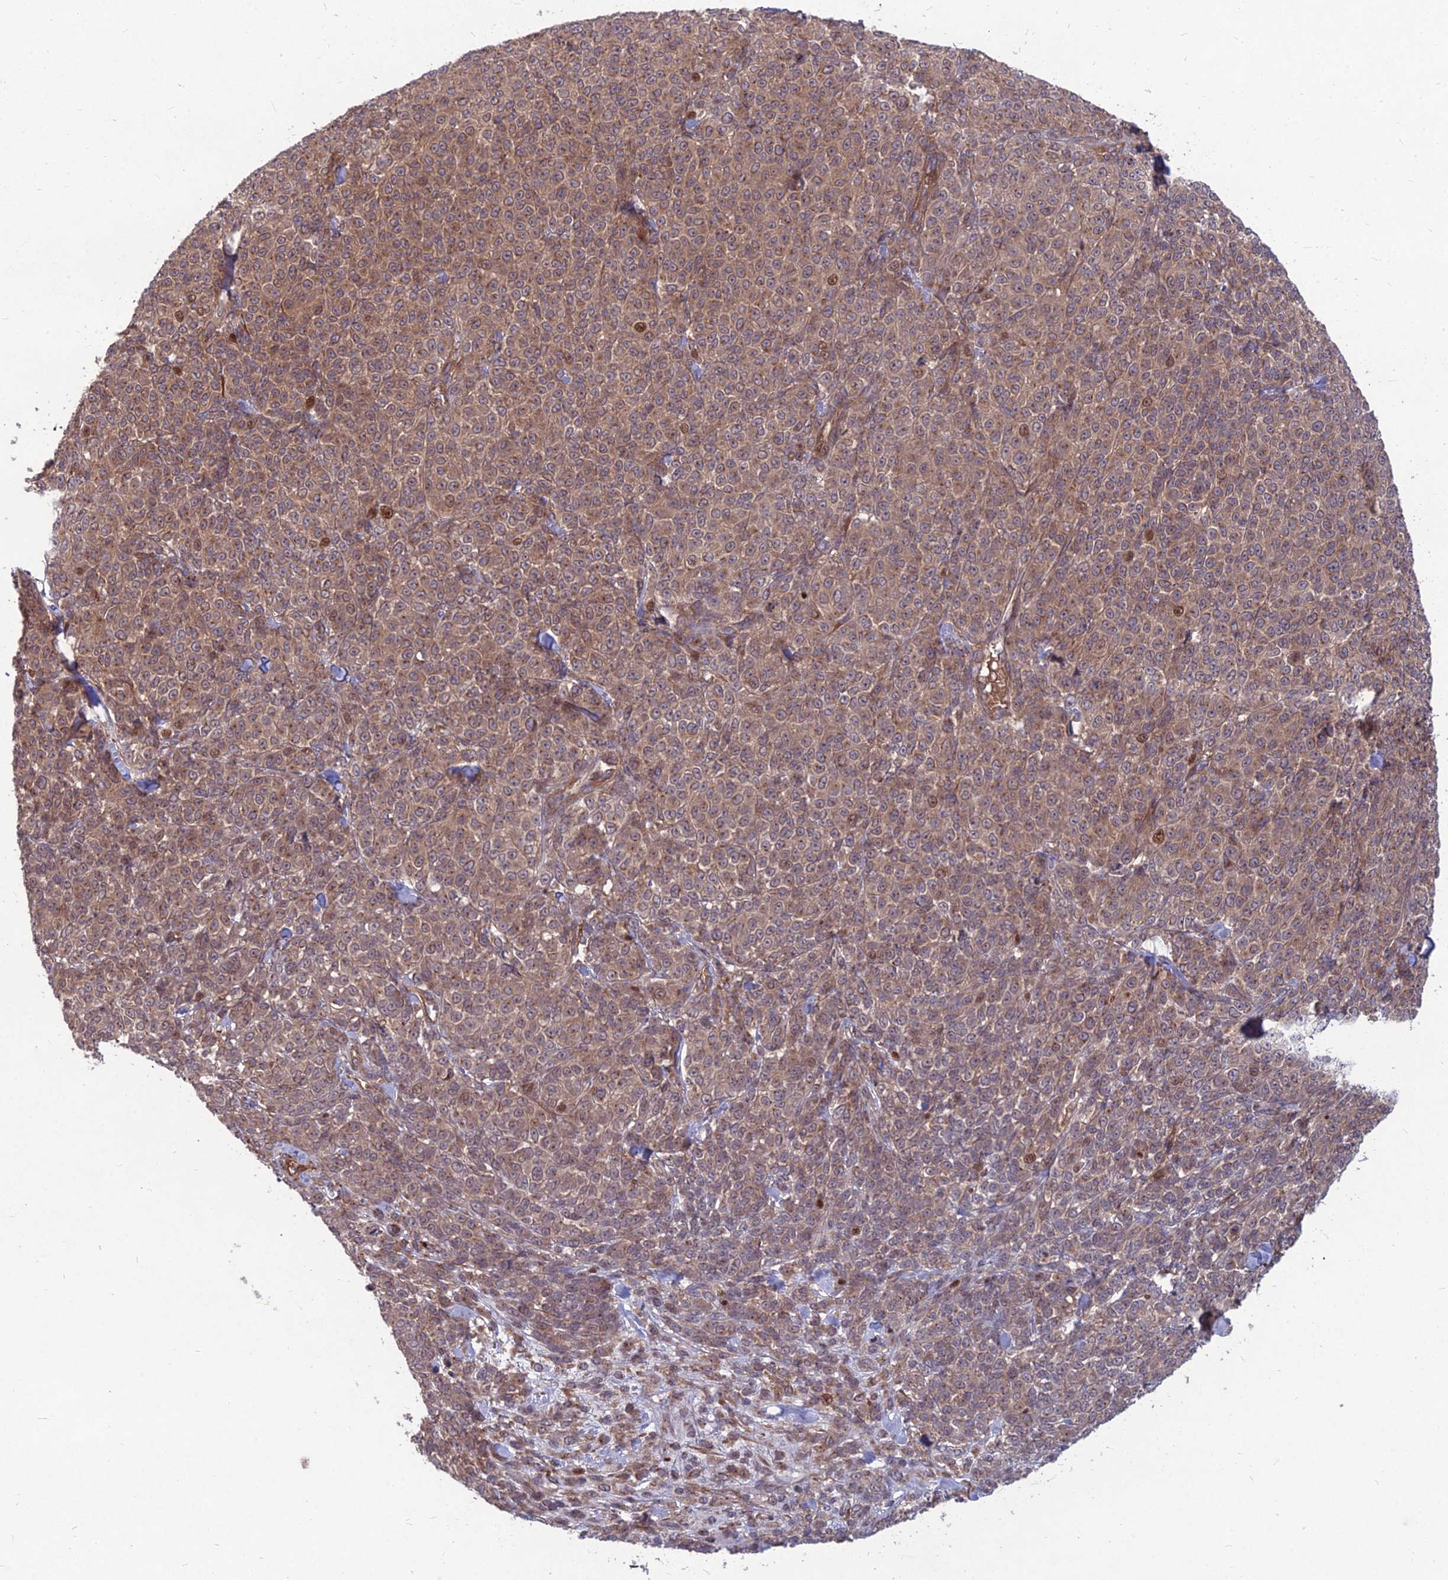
{"staining": {"intensity": "moderate", "quantity": ">75%", "location": "cytoplasmic/membranous"}, "tissue": "melanoma", "cell_type": "Tumor cells", "image_type": "cancer", "snomed": [{"axis": "morphology", "description": "Normal tissue, NOS"}, {"axis": "morphology", "description": "Malignant melanoma, NOS"}, {"axis": "topography", "description": "Skin"}], "caption": "Human malignant melanoma stained with a protein marker shows moderate staining in tumor cells.", "gene": "MFSD8", "patient": {"sex": "female", "age": 34}}